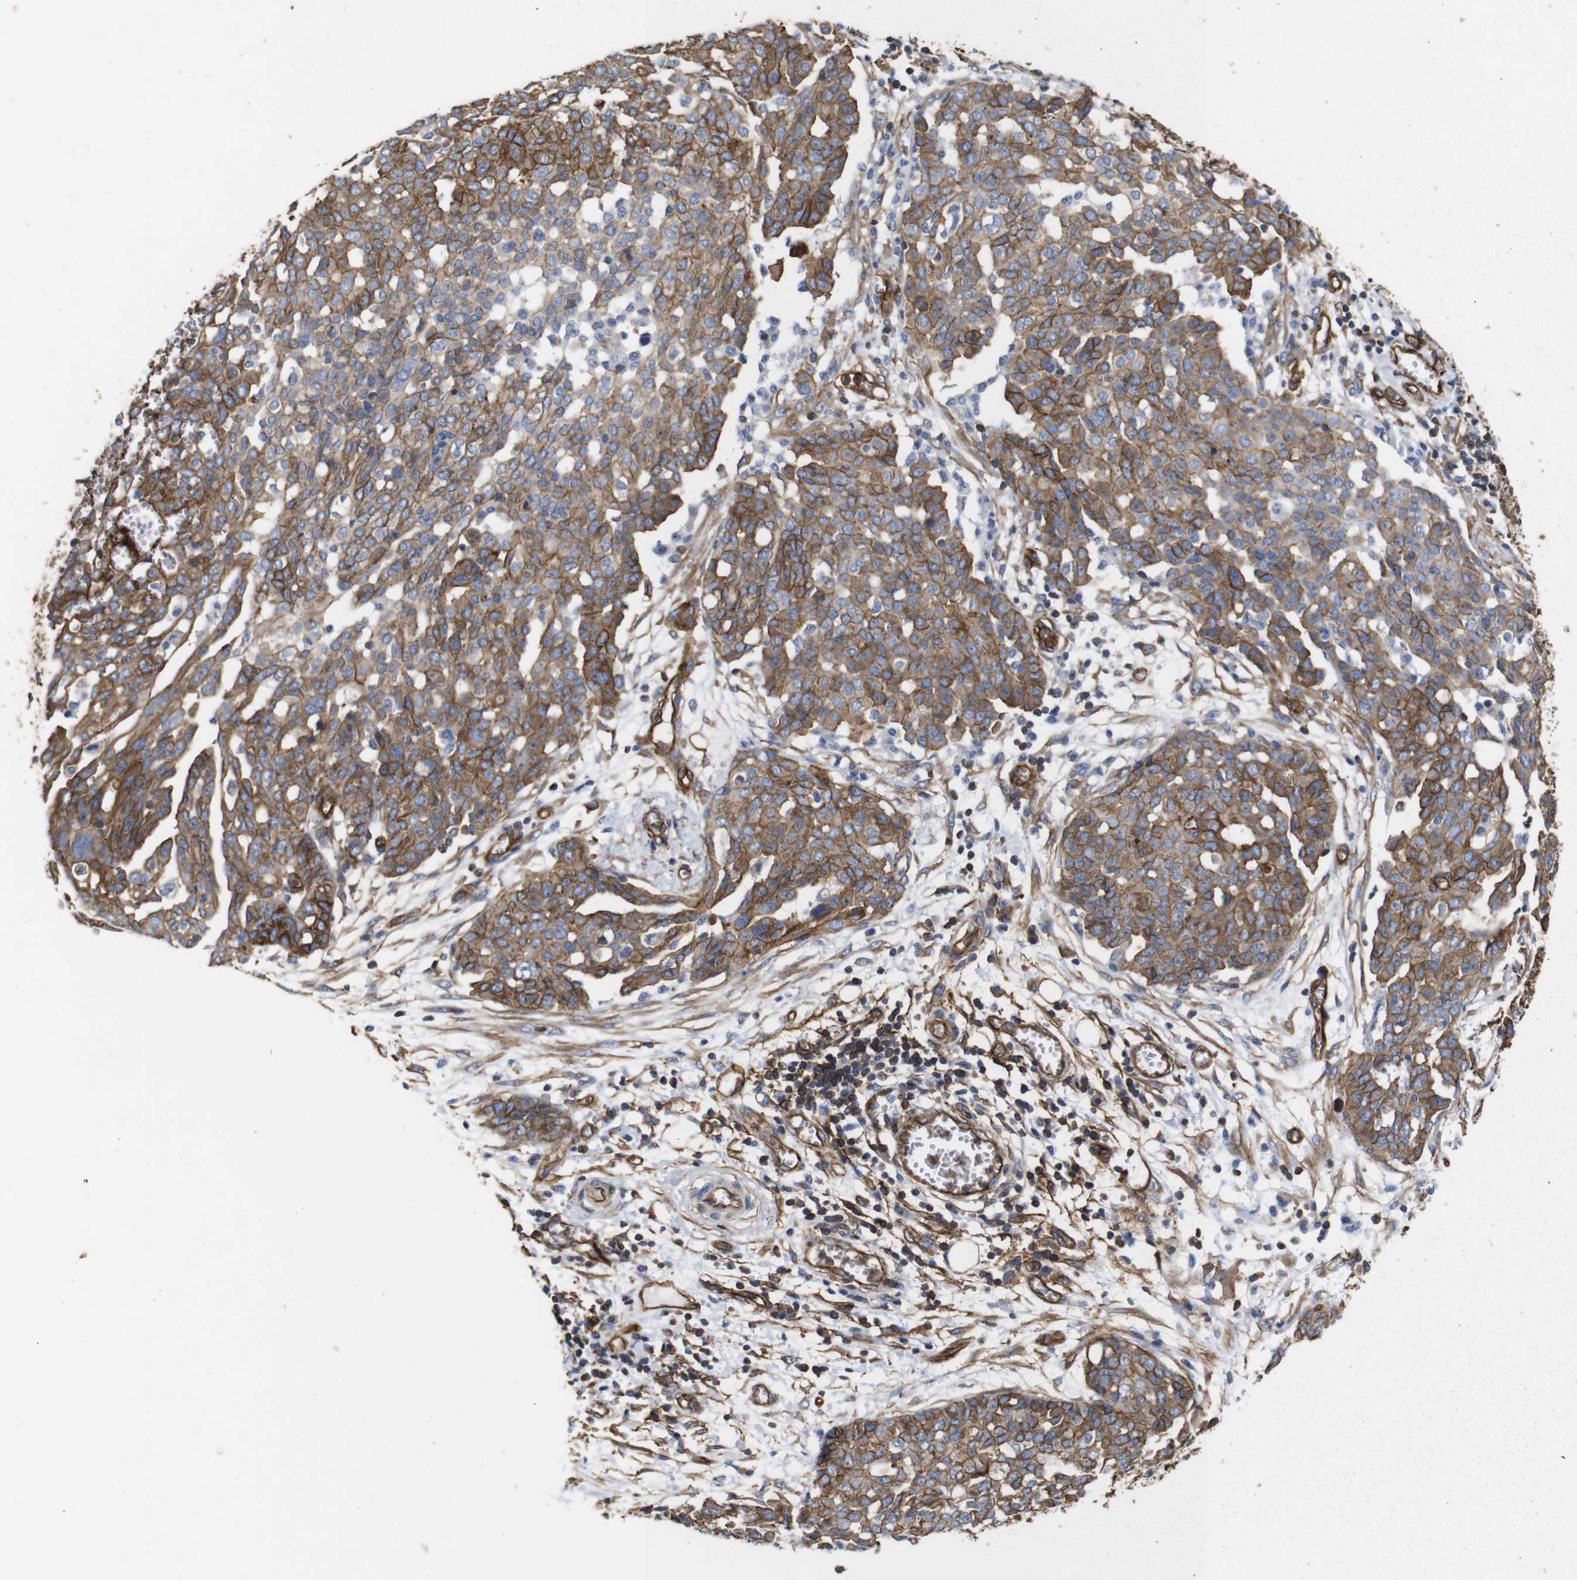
{"staining": {"intensity": "moderate", "quantity": ">75%", "location": "cytoplasmic/membranous"}, "tissue": "ovarian cancer", "cell_type": "Tumor cells", "image_type": "cancer", "snomed": [{"axis": "morphology", "description": "Cystadenocarcinoma, serous, NOS"}, {"axis": "topography", "description": "Soft tissue"}, {"axis": "topography", "description": "Ovary"}], "caption": "High-magnification brightfield microscopy of serous cystadenocarcinoma (ovarian) stained with DAB (brown) and counterstained with hematoxylin (blue). tumor cells exhibit moderate cytoplasmic/membranous expression is present in about>75% of cells. (brown staining indicates protein expression, while blue staining denotes nuclei).", "gene": "SPTBN1", "patient": {"sex": "female", "age": 57}}